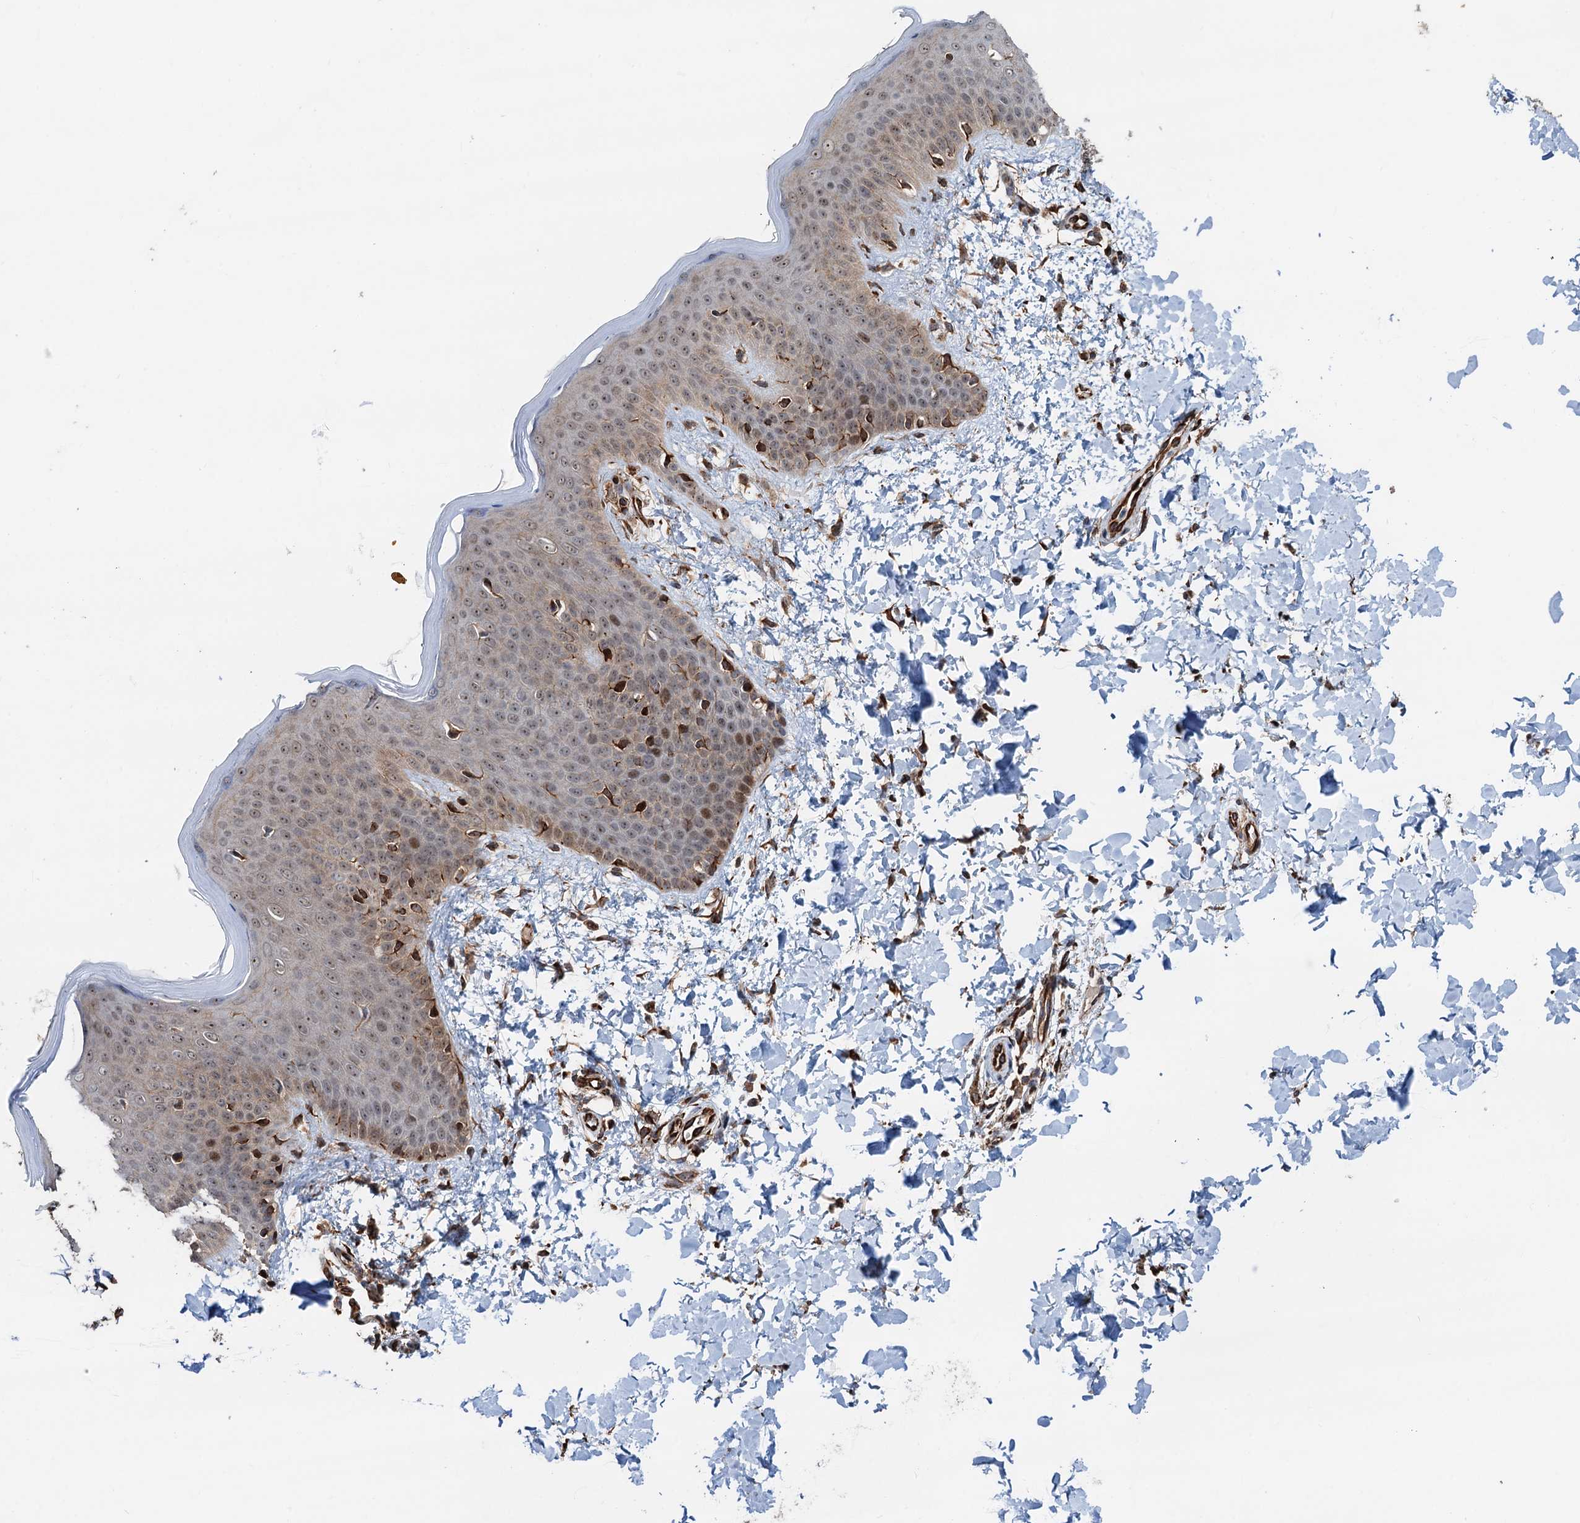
{"staining": {"intensity": "moderate", "quantity": "25%-75%", "location": "cytoplasmic/membranous"}, "tissue": "skin", "cell_type": "Fibroblasts", "image_type": "normal", "snomed": [{"axis": "morphology", "description": "Normal tissue, NOS"}, {"axis": "topography", "description": "Skin"}], "caption": "This is an image of IHC staining of normal skin, which shows moderate positivity in the cytoplasmic/membranous of fibroblasts.", "gene": "TMA16", "patient": {"sex": "male", "age": 36}}